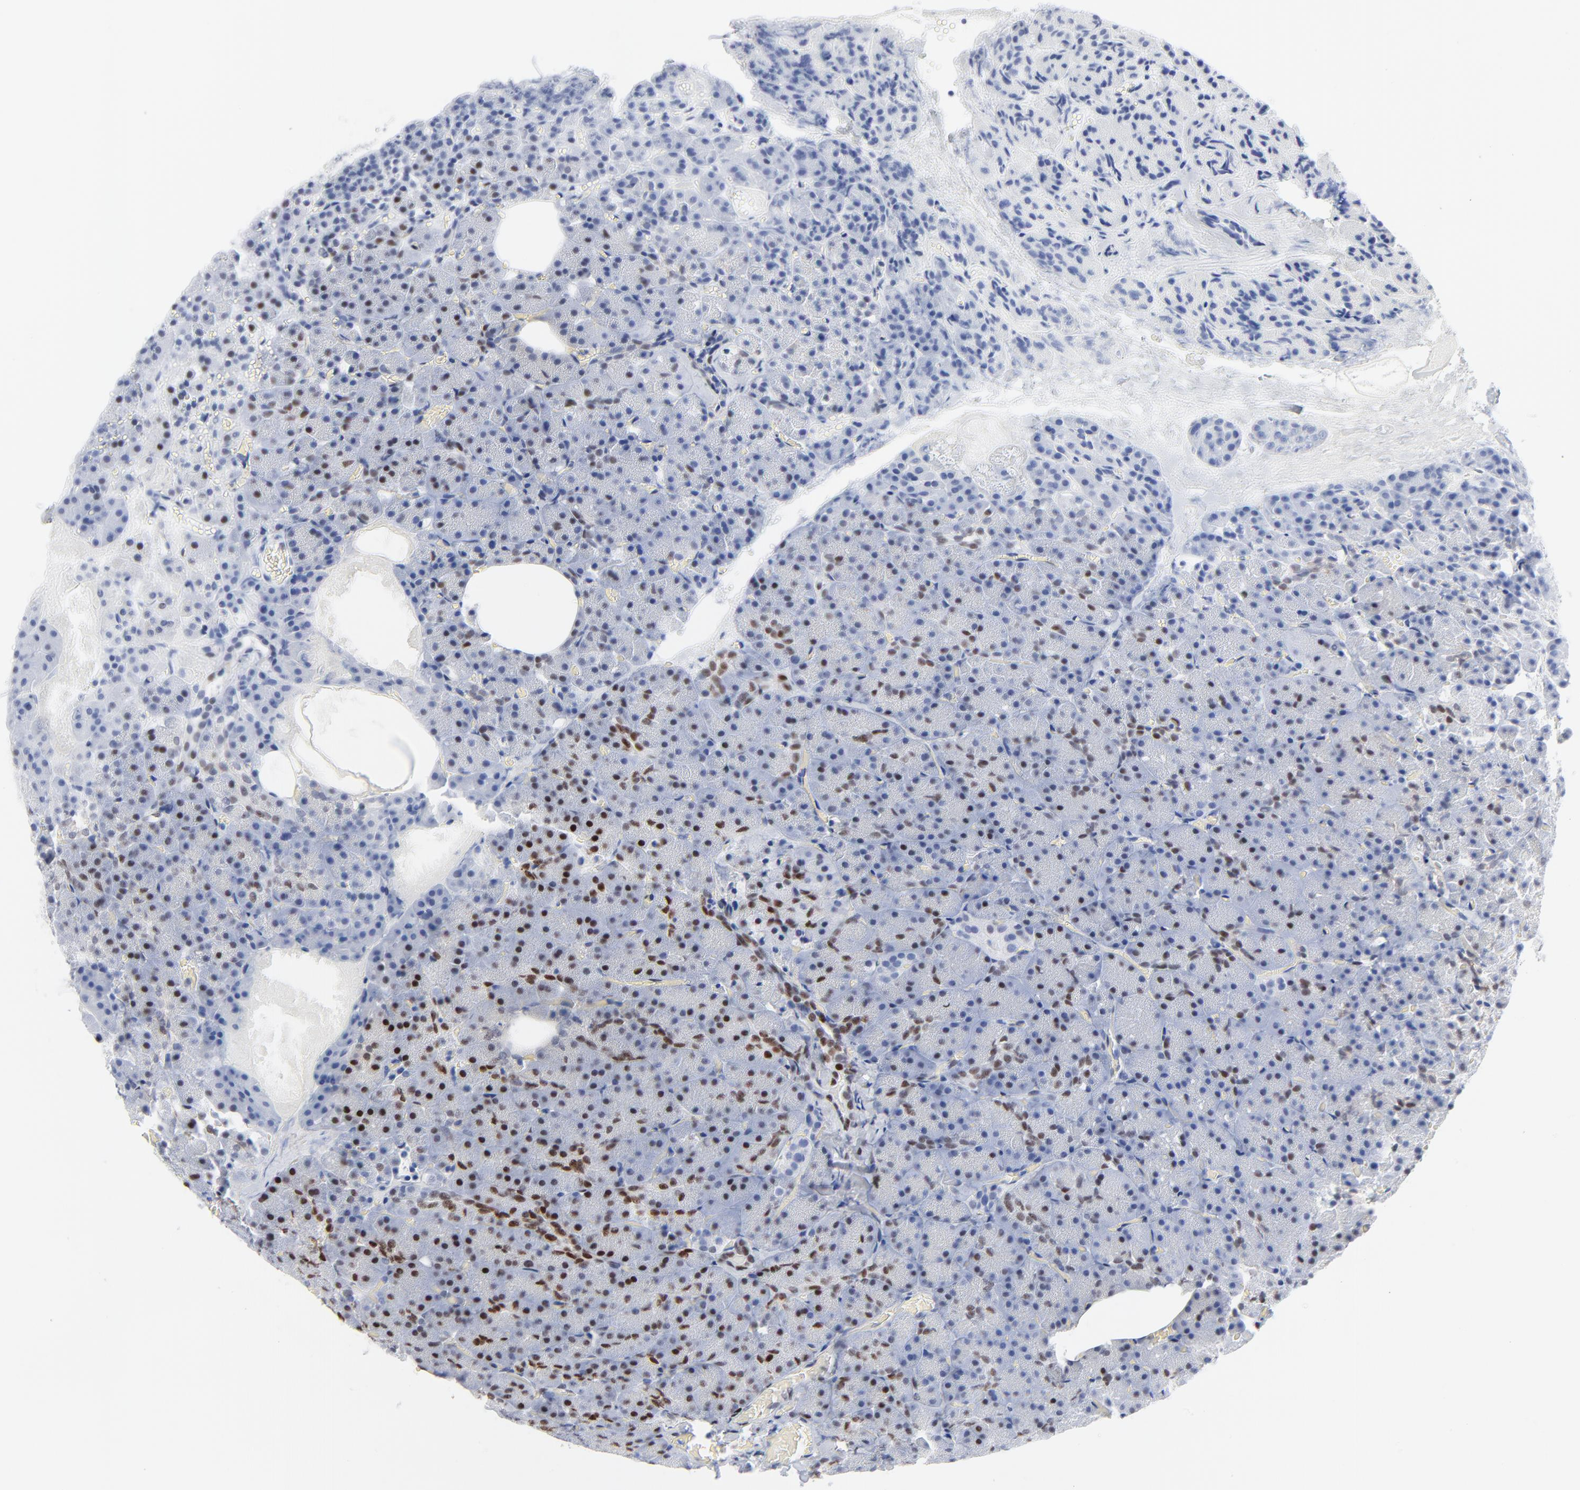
{"staining": {"intensity": "moderate", "quantity": "<25%", "location": "nuclear"}, "tissue": "carcinoid", "cell_type": "Tumor cells", "image_type": "cancer", "snomed": [{"axis": "morphology", "description": "Normal tissue, NOS"}, {"axis": "morphology", "description": "Carcinoid, malignant, NOS"}, {"axis": "topography", "description": "Pancreas"}], "caption": "A brown stain shows moderate nuclear expression of a protein in human carcinoid tumor cells. (IHC, brightfield microscopy, high magnification).", "gene": "JUN", "patient": {"sex": "female", "age": 35}}